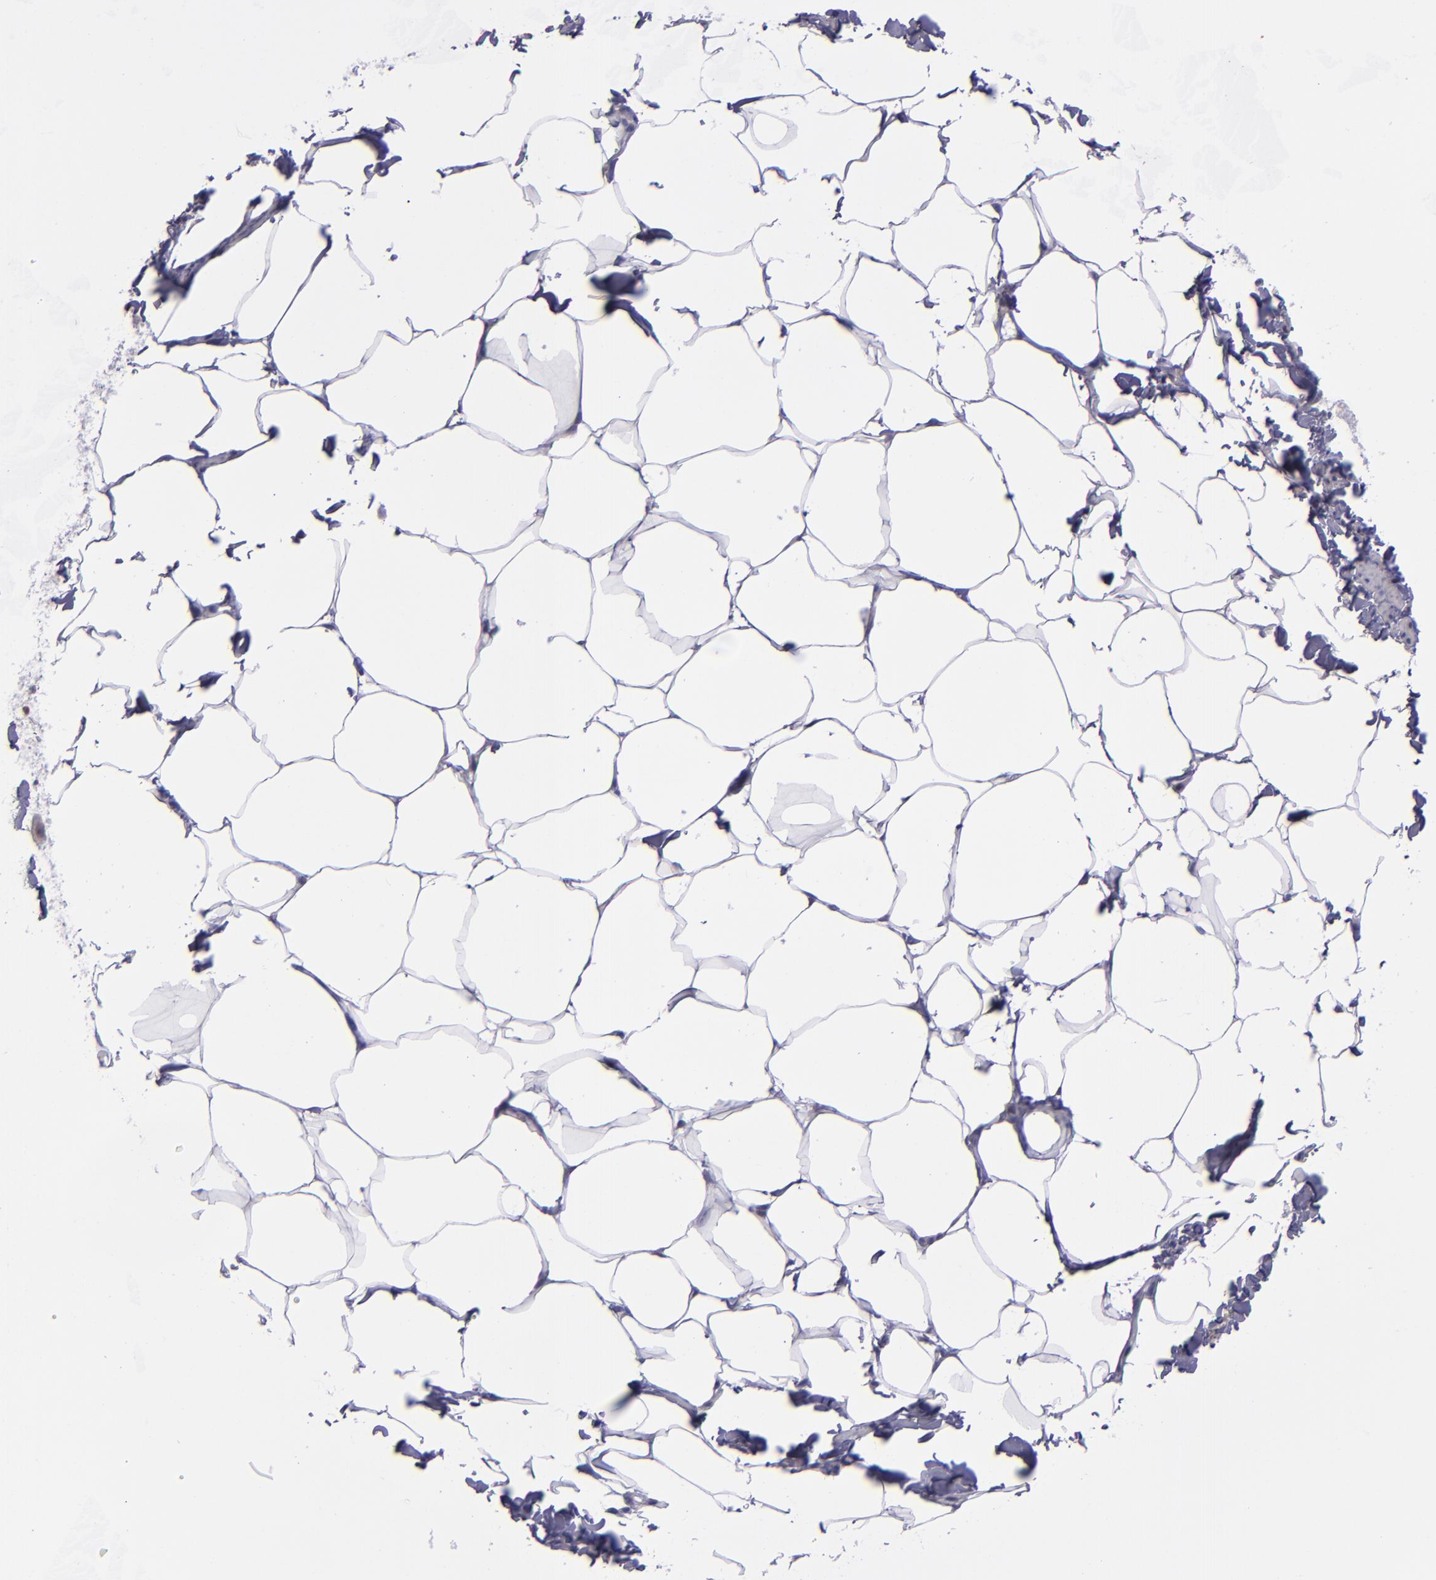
{"staining": {"intensity": "negative", "quantity": "none", "location": "none"}, "tissue": "adipose tissue", "cell_type": "Adipocytes", "image_type": "normal", "snomed": [{"axis": "morphology", "description": "Normal tissue, NOS"}, {"axis": "topography", "description": "Vascular tissue"}], "caption": "DAB (3,3'-diaminobenzidine) immunohistochemical staining of unremarkable human adipose tissue displays no significant positivity in adipocytes. (Immunohistochemistry, brightfield microscopy, high magnification).", "gene": "BAG1", "patient": {"sex": "male", "age": 41}}